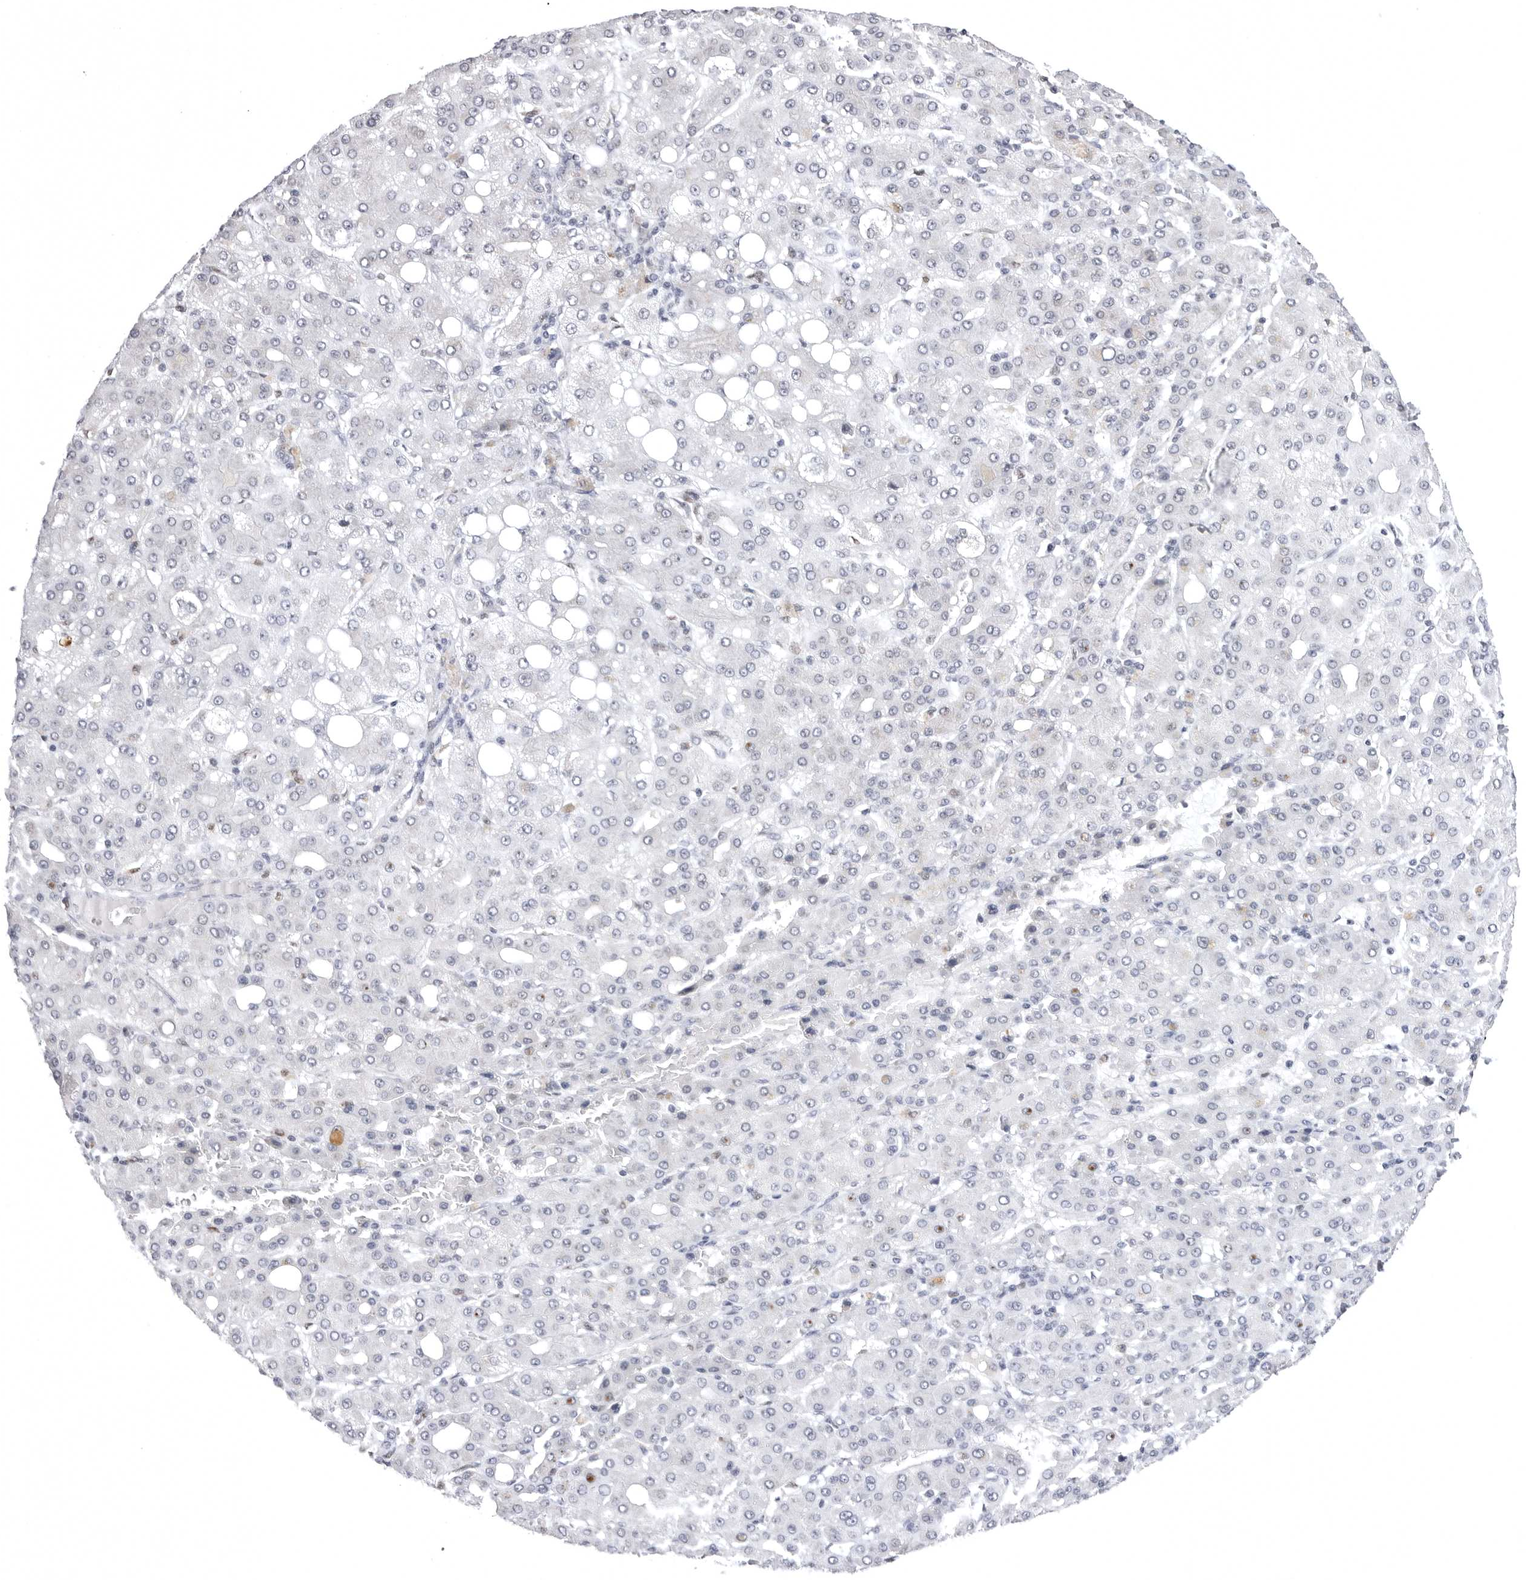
{"staining": {"intensity": "negative", "quantity": "none", "location": "none"}, "tissue": "liver cancer", "cell_type": "Tumor cells", "image_type": "cancer", "snomed": [{"axis": "morphology", "description": "Carcinoma, Hepatocellular, NOS"}, {"axis": "topography", "description": "Liver"}], "caption": "Liver cancer (hepatocellular carcinoma) stained for a protein using immunohistochemistry reveals no expression tumor cells.", "gene": "PTK2B", "patient": {"sex": "male", "age": 65}}